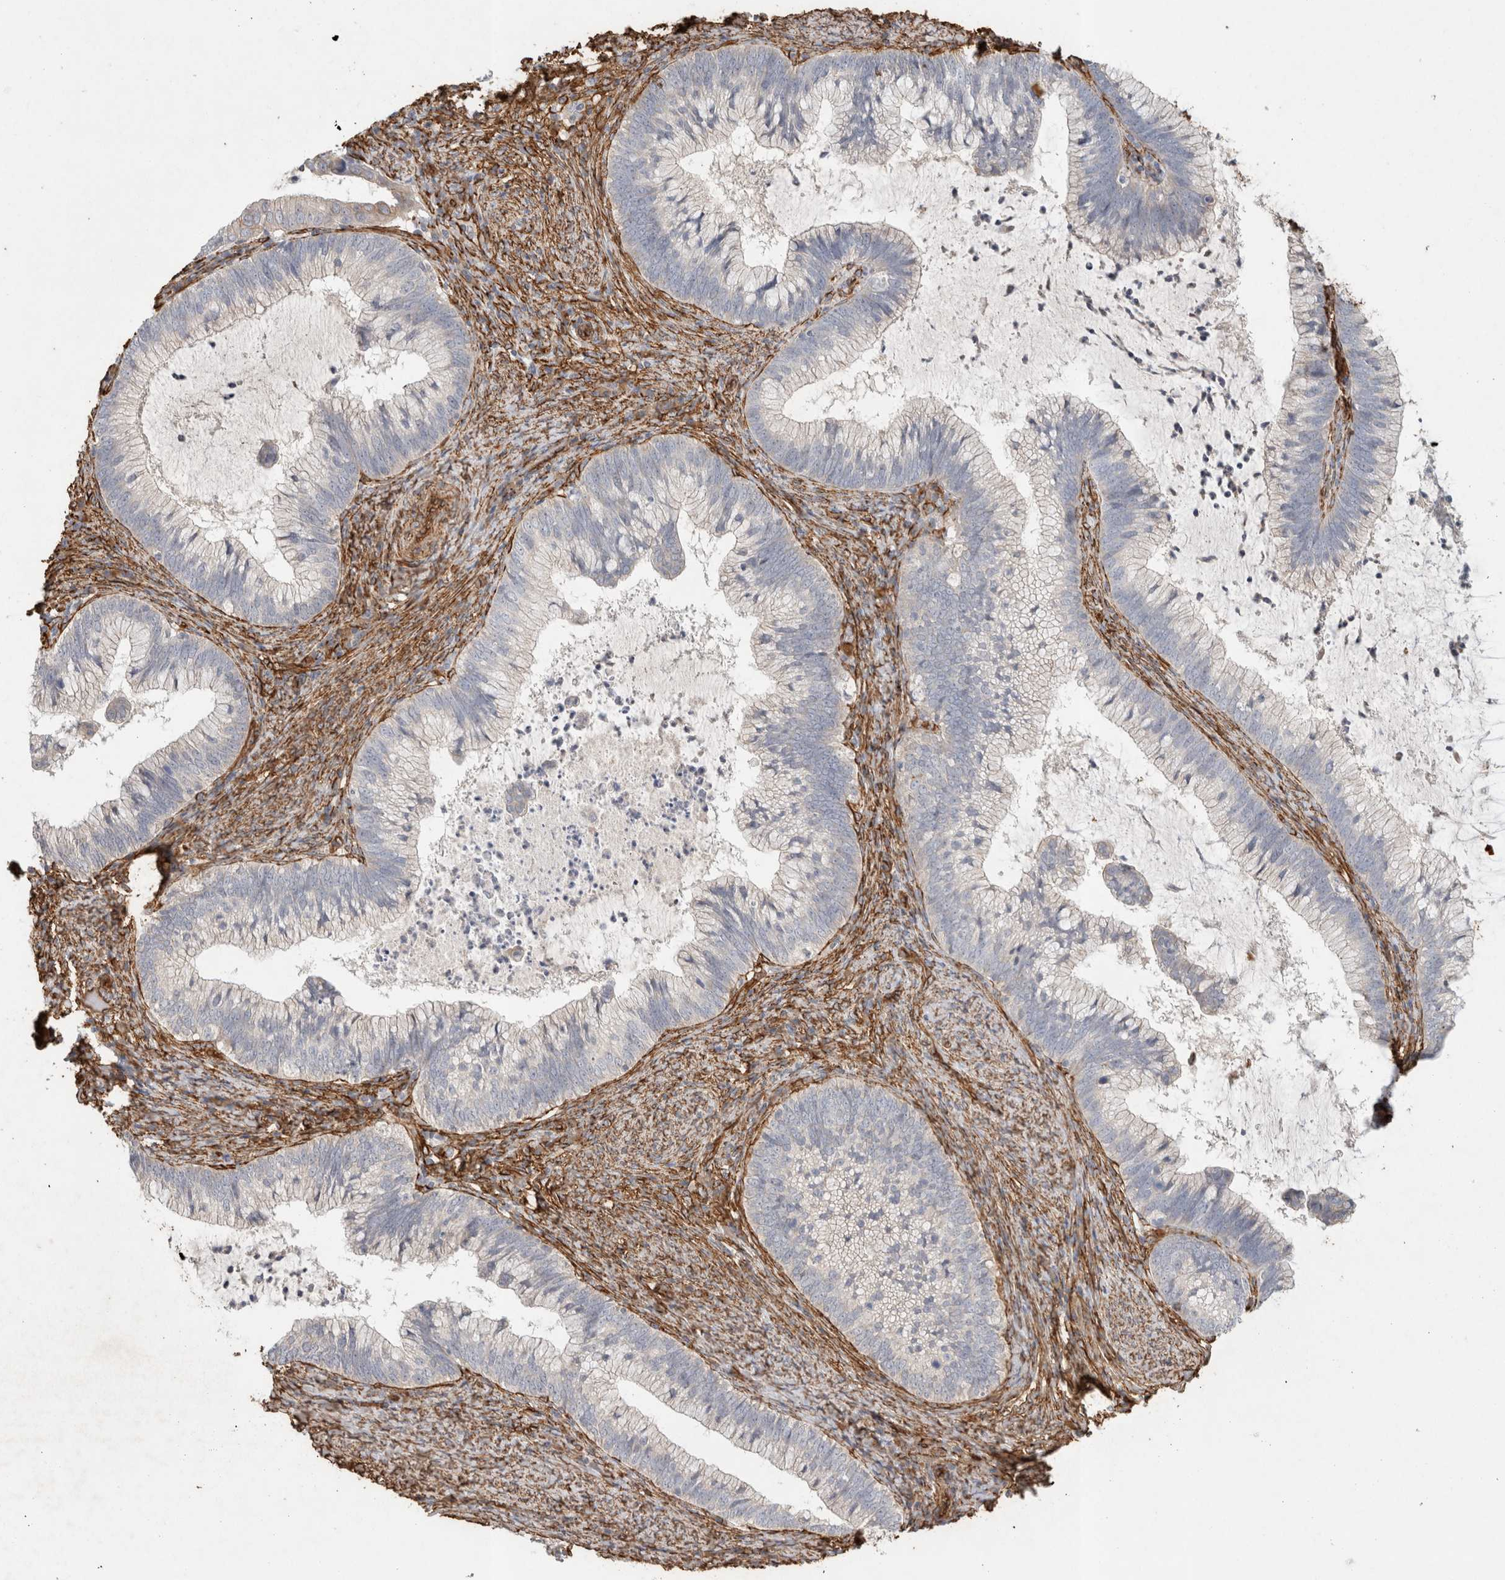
{"staining": {"intensity": "negative", "quantity": "none", "location": "none"}, "tissue": "cervical cancer", "cell_type": "Tumor cells", "image_type": "cancer", "snomed": [{"axis": "morphology", "description": "Adenocarcinoma, NOS"}, {"axis": "topography", "description": "Cervix"}], "caption": "Photomicrograph shows no protein expression in tumor cells of cervical cancer (adenocarcinoma) tissue. The staining was performed using DAB to visualize the protein expression in brown, while the nuclei were stained in blue with hematoxylin (Magnification: 20x).", "gene": "JMJD4", "patient": {"sex": "female", "age": 36}}